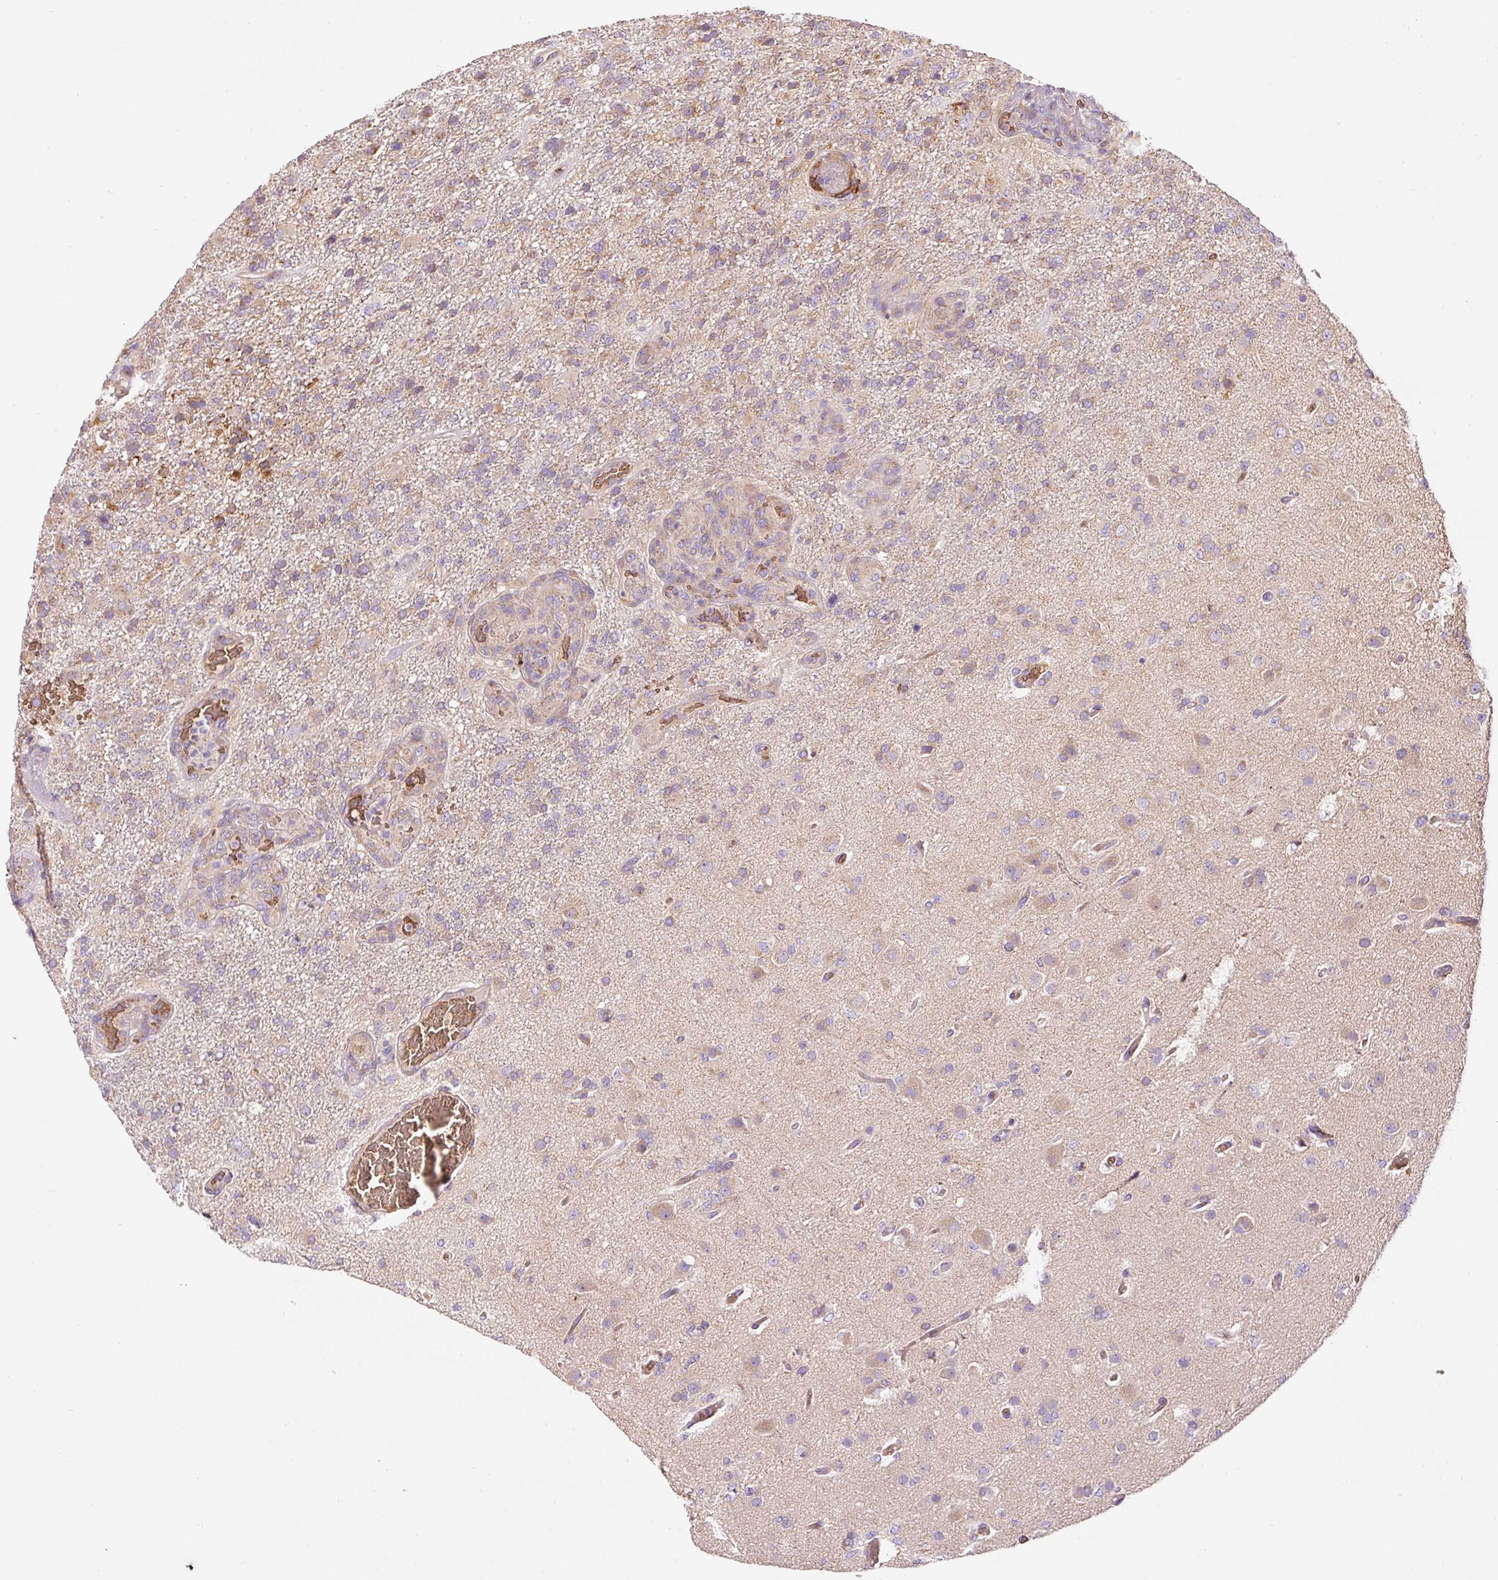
{"staining": {"intensity": "moderate", "quantity": "25%-75%", "location": "cytoplasmic/membranous"}, "tissue": "glioma", "cell_type": "Tumor cells", "image_type": "cancer", "snomed": [{"axis": "morphology", "description": "Glioma, malignant, High grade"}, {"axis": "topography", "description": "Brain"}], "caption": "Immunohistochemistry histopathology image of neoplastic tissue: malignant glioma (high-grade) stained using IHC exhibits medium levels of moderate protein expression localized specifically in the cytoplasmic/membranous of tumor cells, appearing as a cytoplasmic/membranous brown color.", "gene": "PRRC2A", "patient": {"sex": "female", "age": 74}}